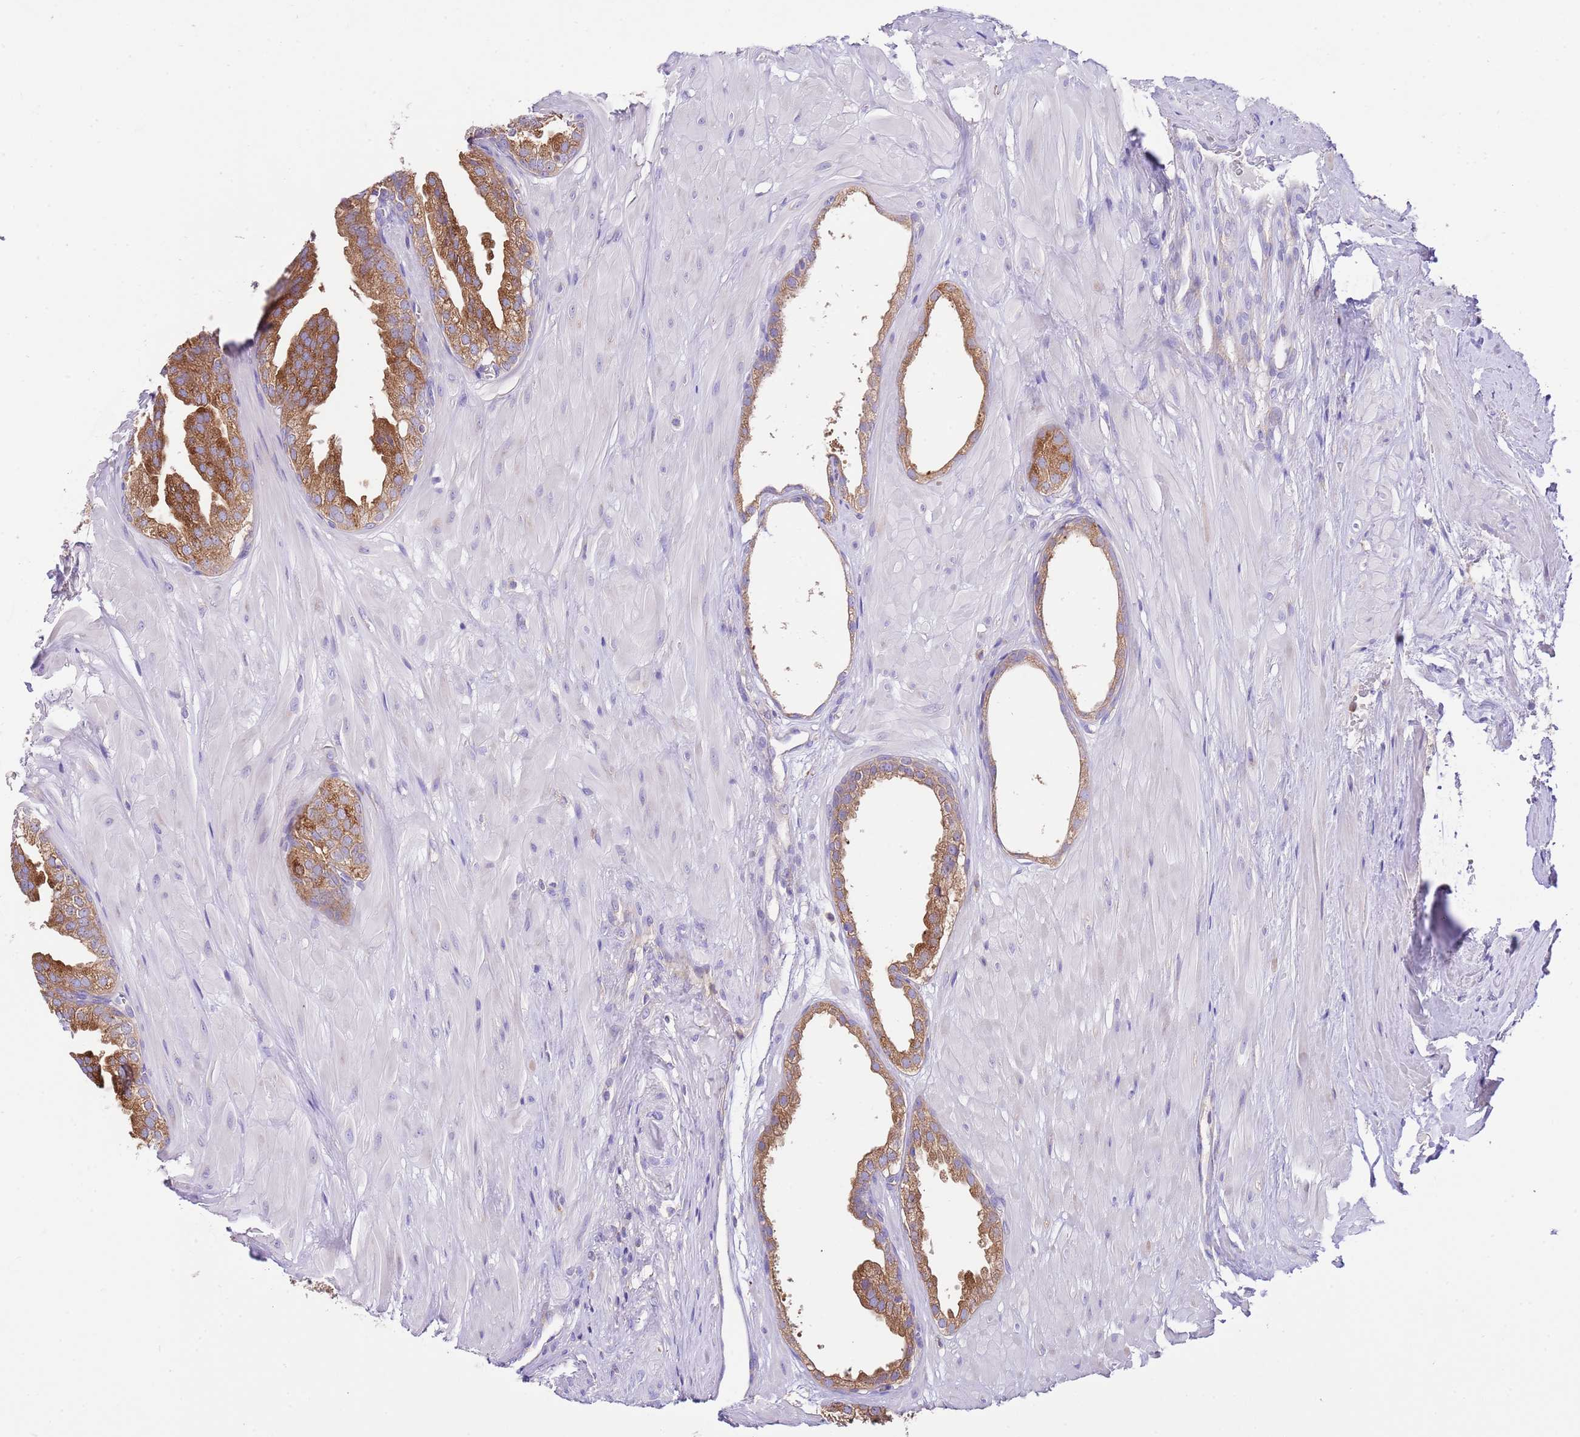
{"staining": {"intensity": "moderate", "quantity": ">75%", "location": "cytoplasmic/membranous"}, "tissue": "prostate", "cell_type": "Glandular cells", "image_type": "normal", "snomed": [{"axis": "morphology", "description": "Normal tissue, NOS"}, {"axis": "topography", "description": "Prostate"}, {"axis": "topography", "description": "Peripheral nerve tissue"}], "caption": "Immunohistochemical staining of unremarkable prostate displays >75% levels of moderate cytoplasmic/membranous protein positivity in about >75% of glandular cells. The staining was performed using DAB (3,3'-diaminobenzidine), with brown indicating positive protein expression. Nuclei are stained blue with hematoxylin.", "gene": "RPS10", "patient": {"sex": "male", "age": 55}}